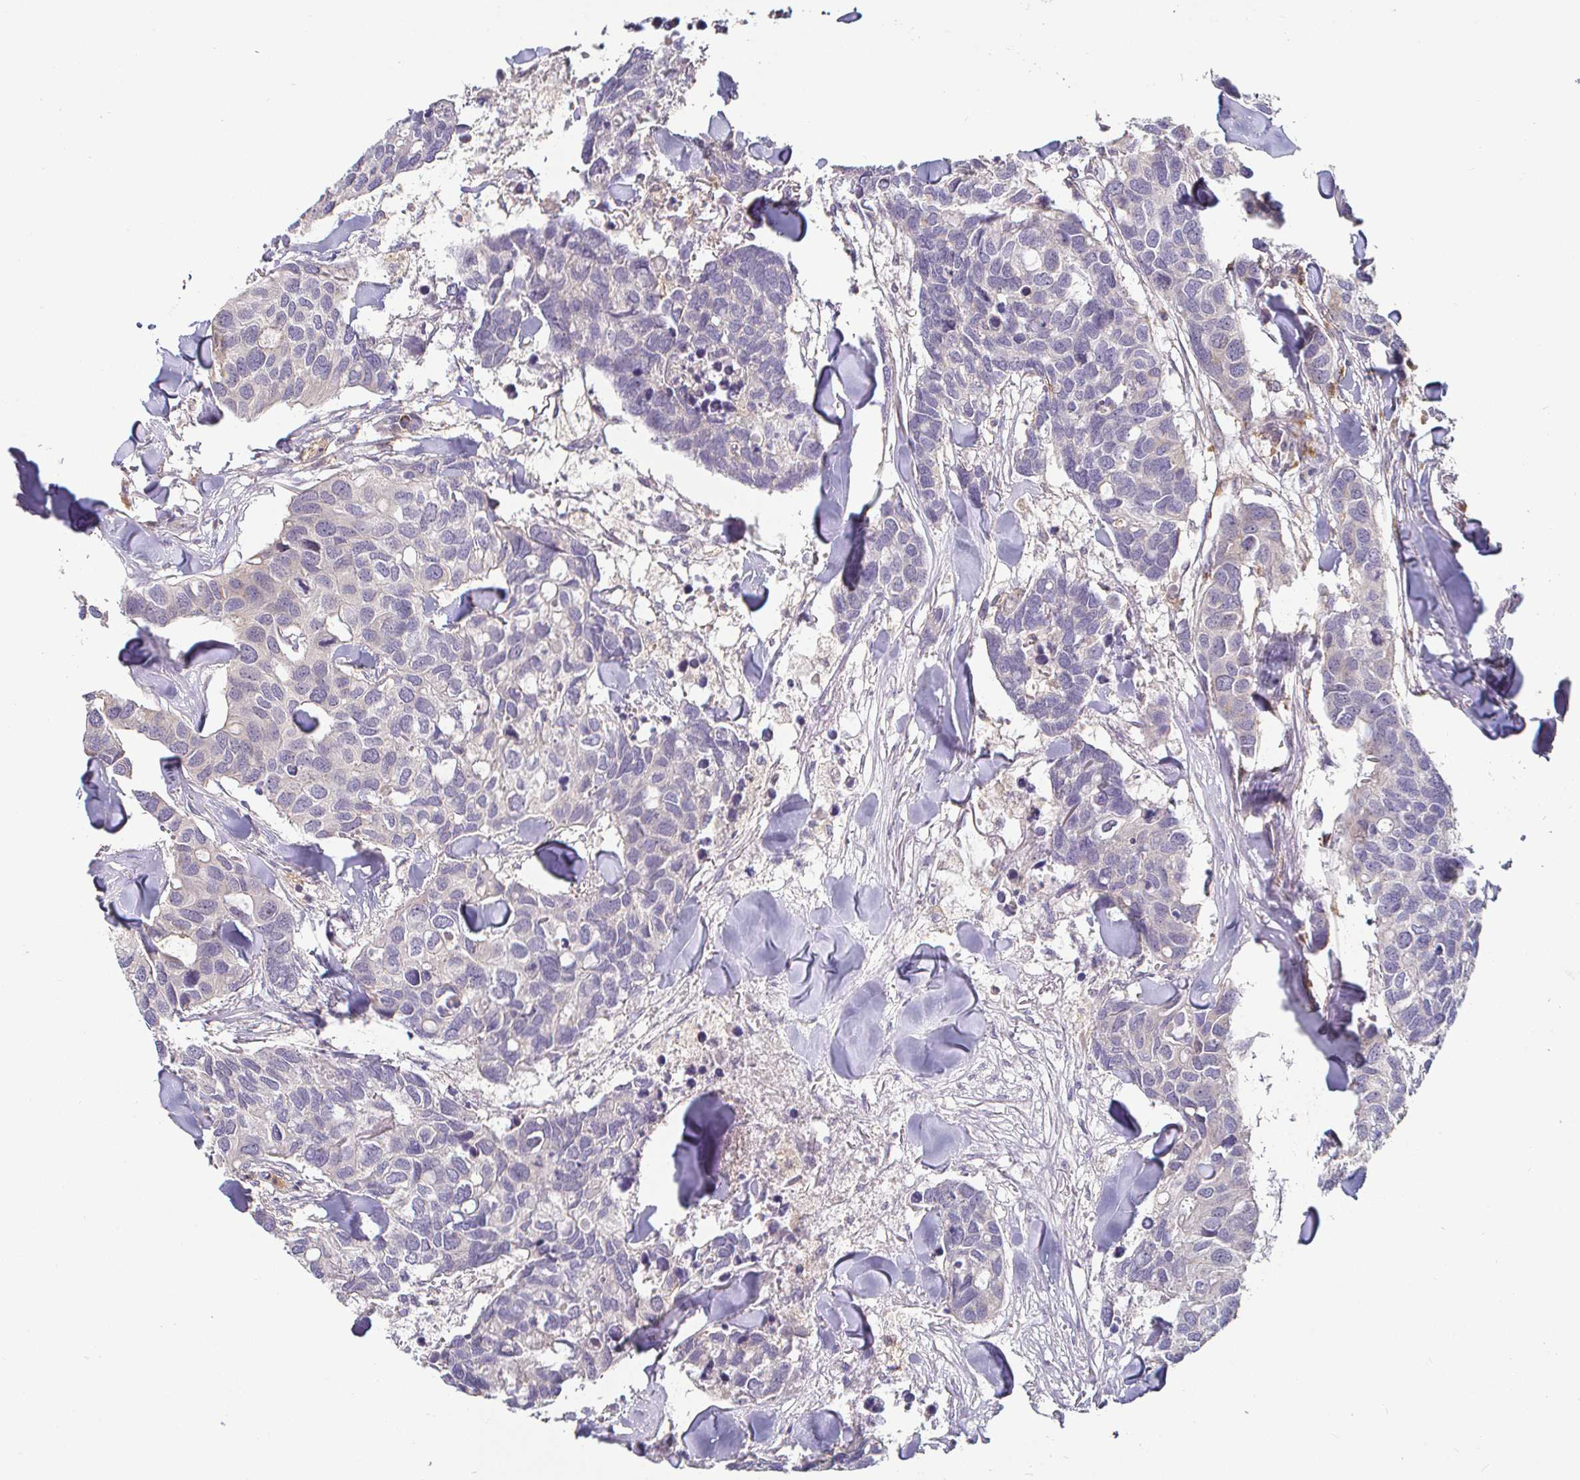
{"staining": {"intensity": "negative", "quantity": "none", "location": "none"}, "tissue": "breast cancer", "cell_type": "Tumor cells", "image_type": "cancer", "snomed": [{"axis": "morphology", "description": "Duct carcinoma"}, {"axis": "topography", "description": "Breast"}], "caption": "Immunohistochemical staining of breast cancer exhibits no significant staining in tumor cells. Brightfield microscopy of IHC stained with DAB (brown) and hematoxylin (blue), captured at high magnification.", "gene": "CDH18", "patient": {"sex": "female", "age": 83}}